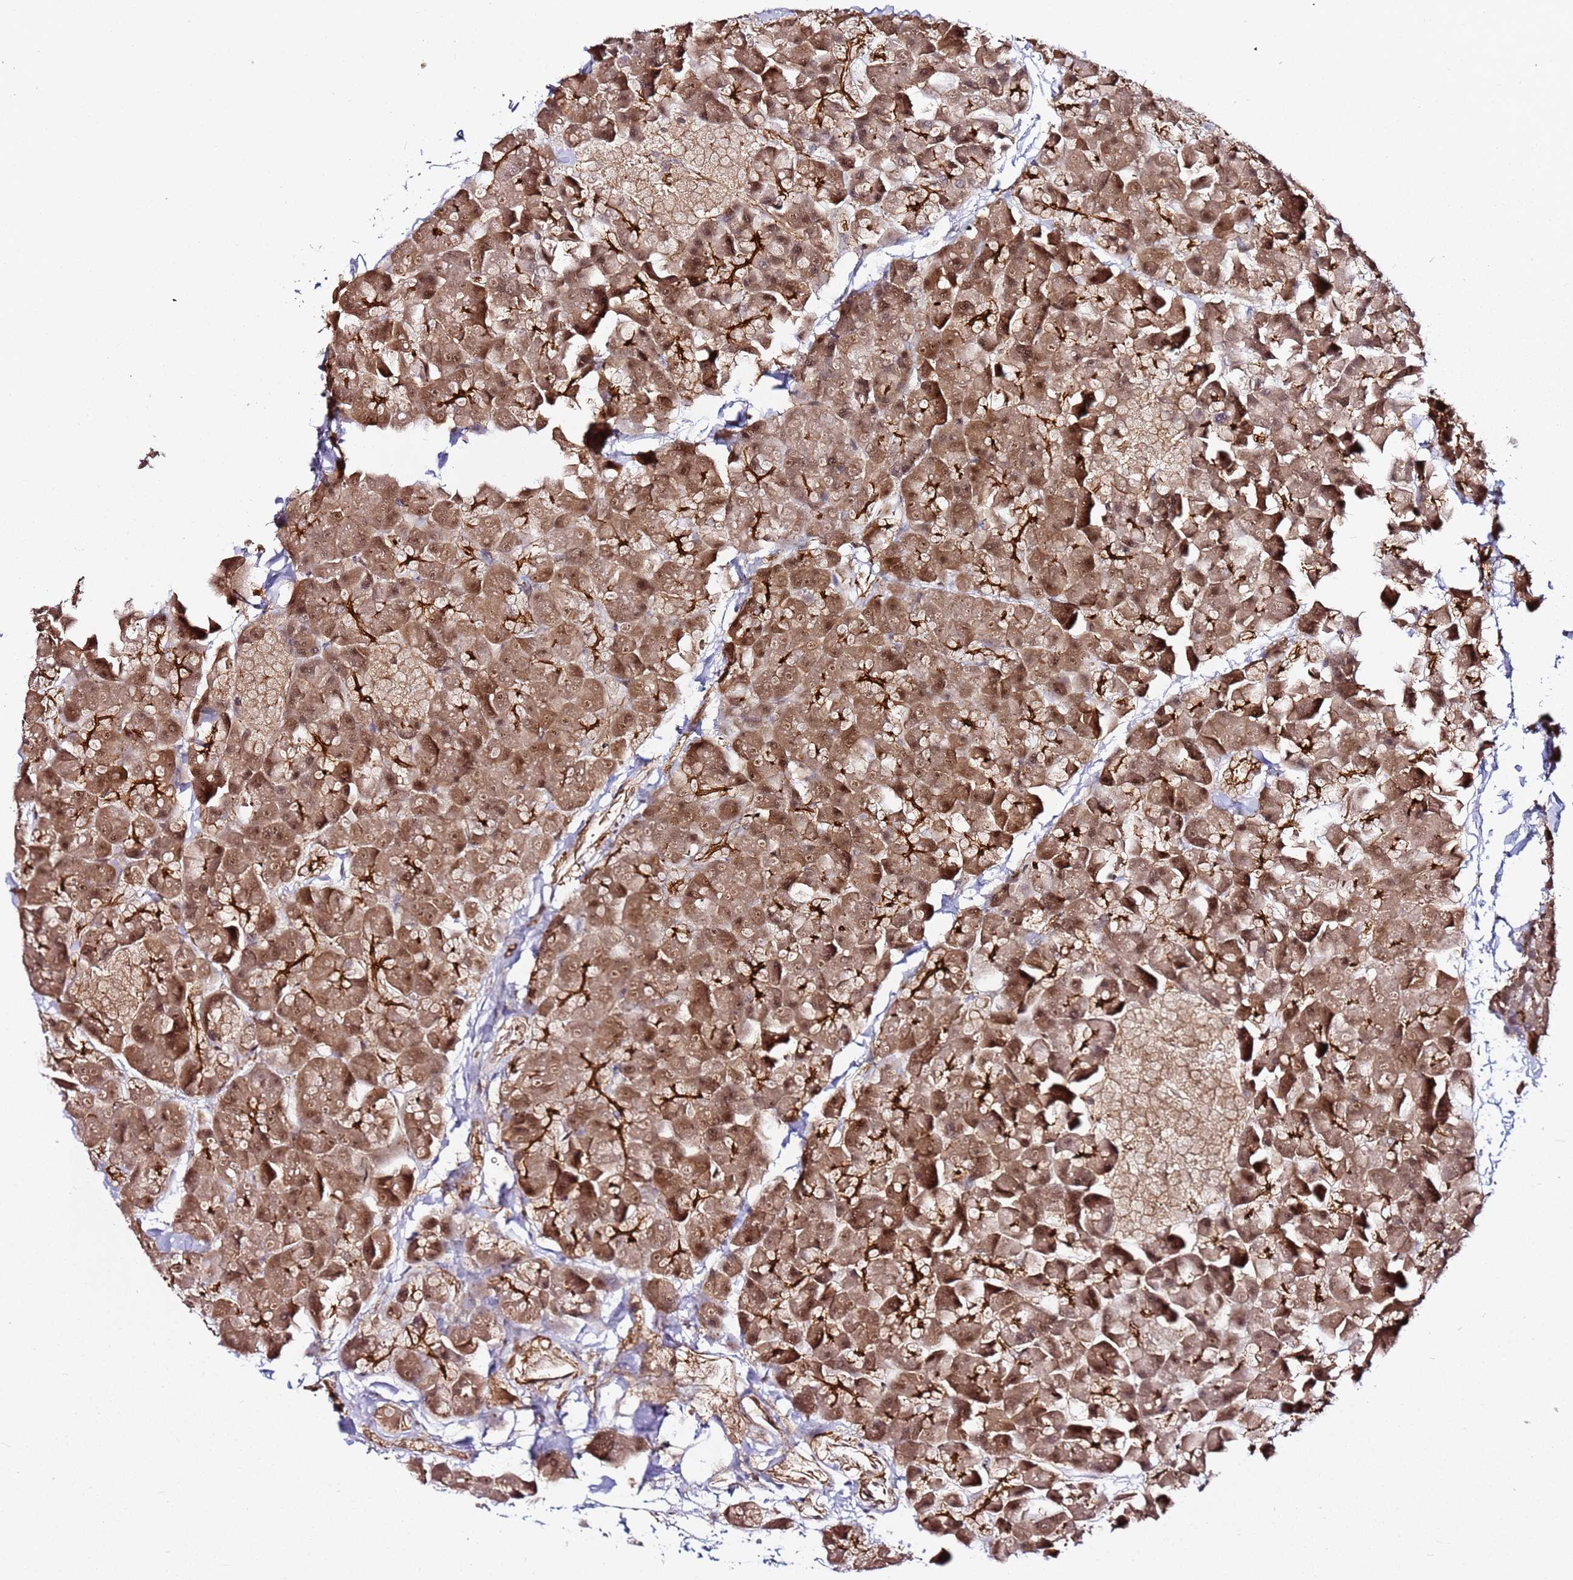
{"staining": {"intensity": "strong", "quantity": ">75%", "location": "cytoplasmic/membranous,nuclear"}, "tissue": "pancreas", "cell_type": "Exocrine glandular cells", "image_type": "normal", "snomed": [{"axis": "morphology", "description": "Normal tissue, NOS"}, {"axis": "topography", "description": "Pancreas"}], "caption": "This image reveals normal pancreas stained with immunohistochemistry to label a protein in brown. The cytoplasmic/membranous,nuclear of exocrine glandular cells show strong positivity for the protein. Nuclei are counter-stained blue.", "gene": "RGS18", "patient": {"sex": "male", "age": 35}}